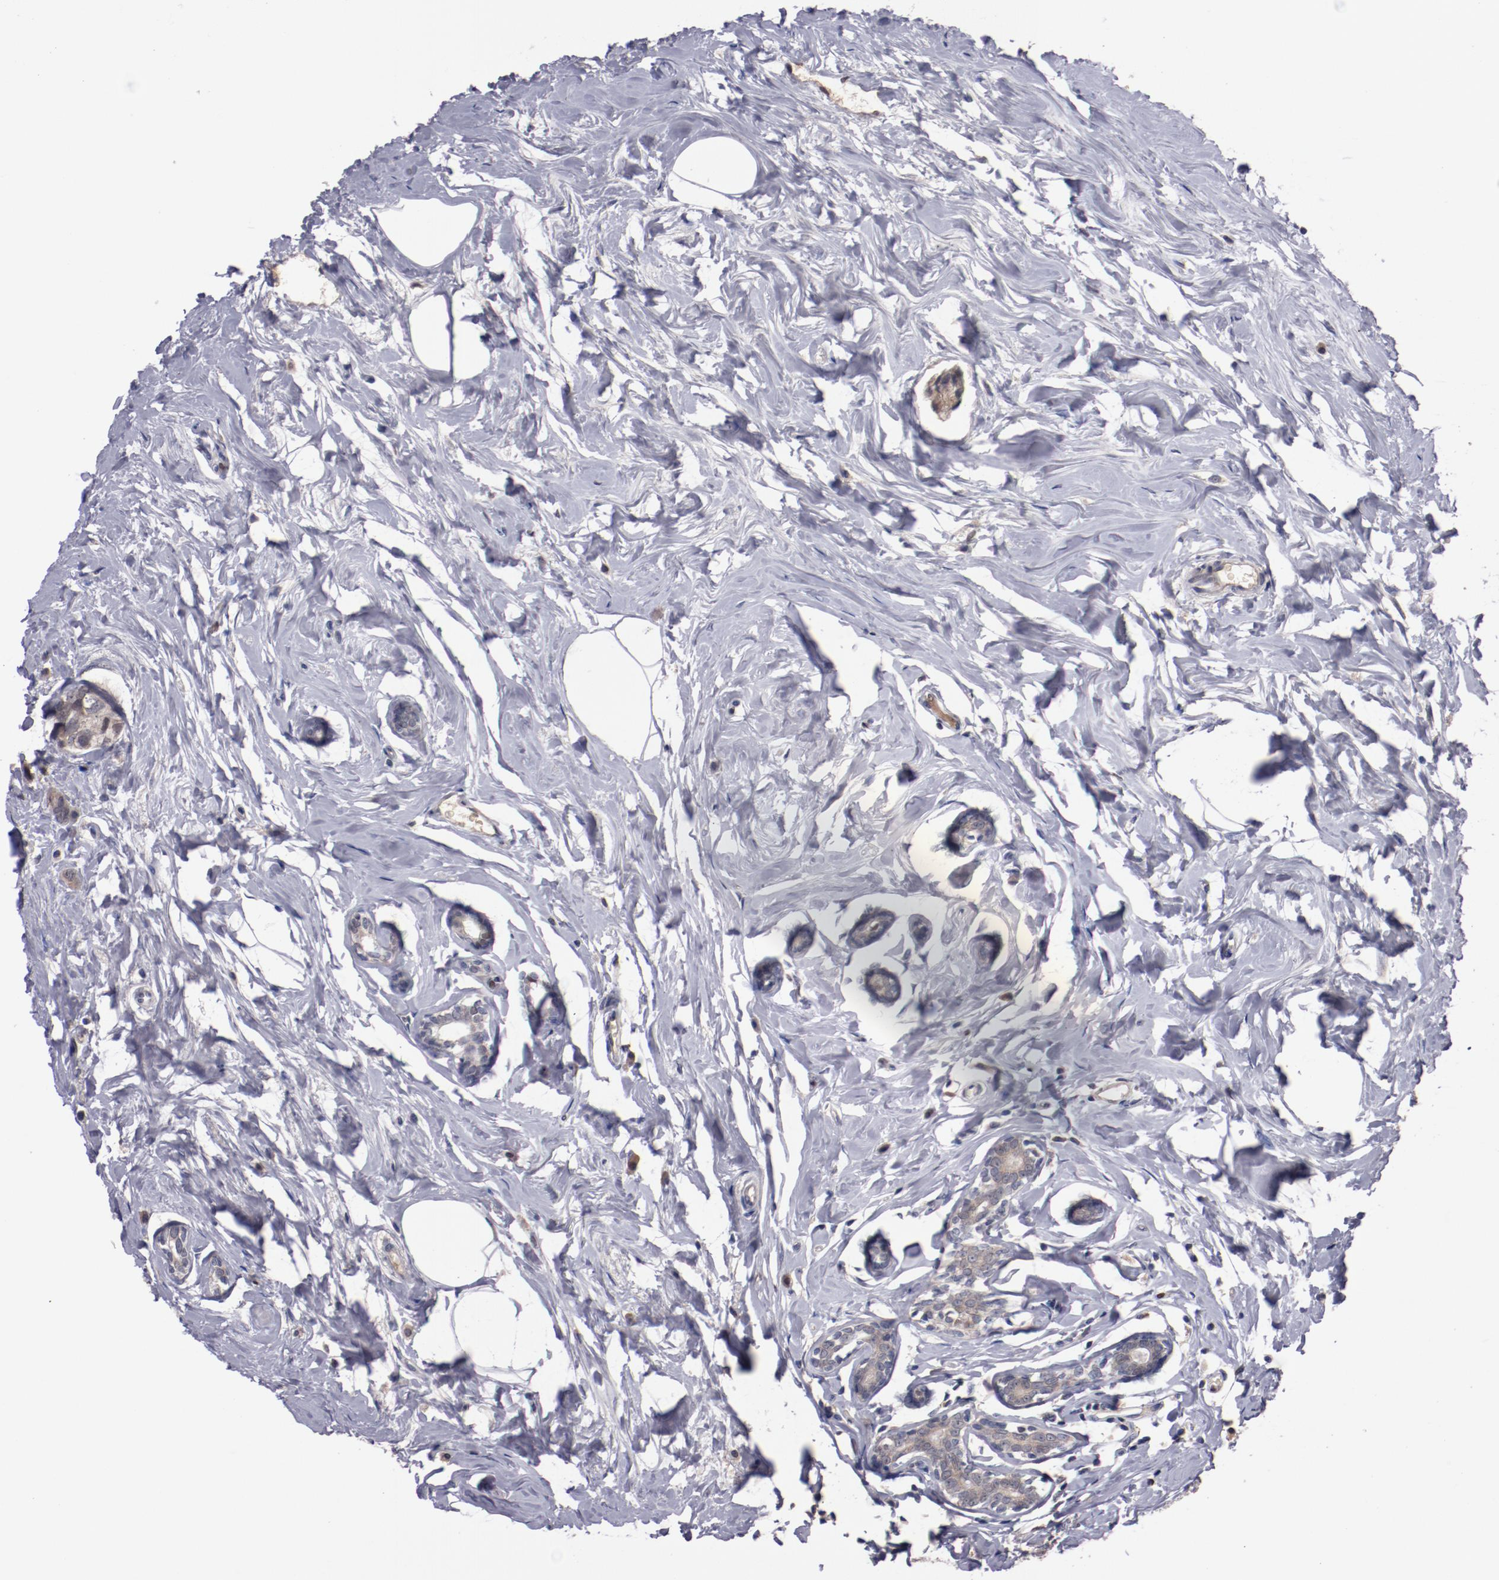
{"staining": {"intensity": "weak", "quantity": ">75%", "location": "cytoplasmic/membranous"}, "tissue": "breast cancer", "cell_type": "Tumor cells", "image_type": "cancer", "snomed": [{"axis": "morphology", "description": "Normal tissue, NOS"}, {"axis": "morphology", "description": "Duct carcinoma"}, {"axis": "topography", "description": "Breast"}], "caption": "A brown stain shows weak cytoplasmic/membranous expression of a protein in human breast invasive ductal carcinoma tumor cells. Using DAB (brown) and hematoxylin (blue) stains, captured at high magnification using brightfield microscopy.", "gene": "FAM81A", "patient": {"sex": "female", "age": 50}}